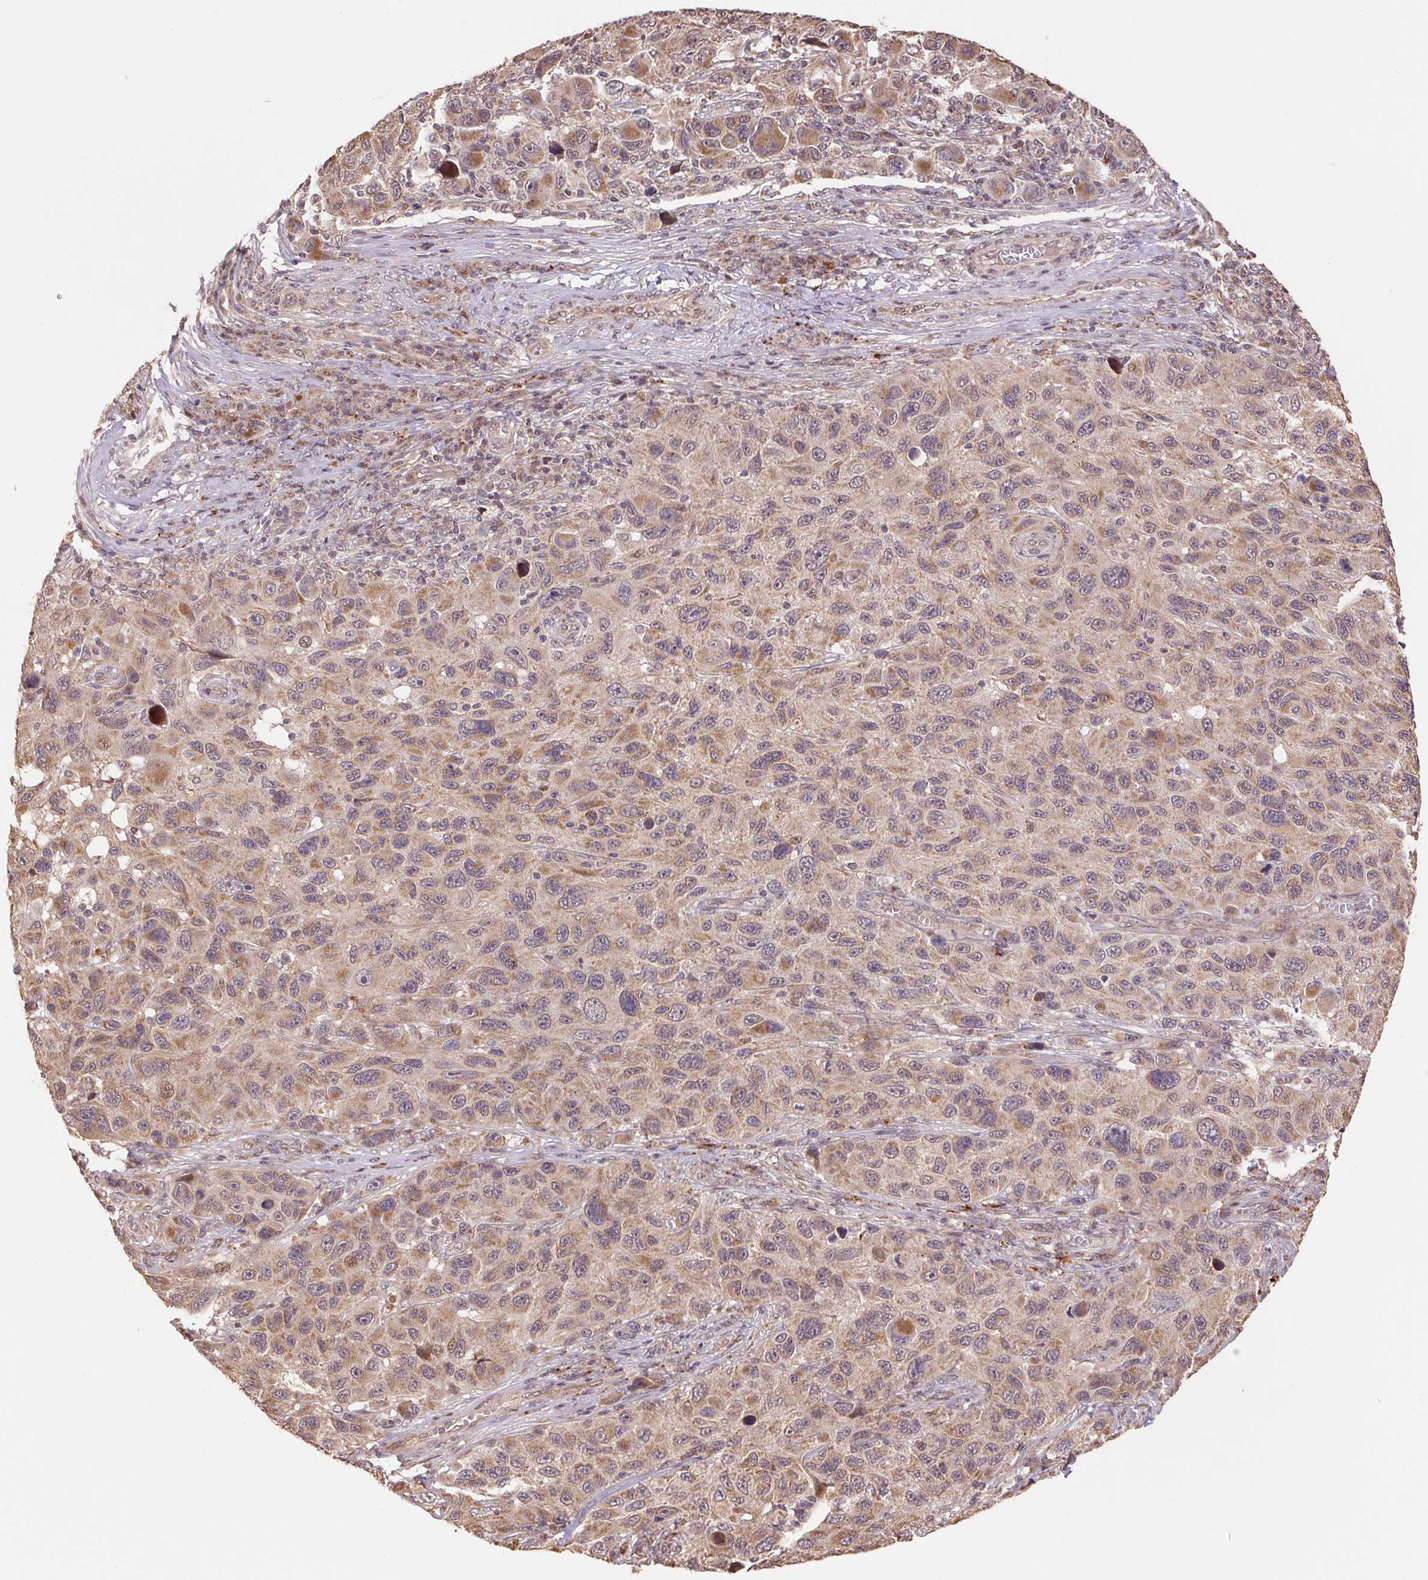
{"staining": {"intensity": "moderate", "quantity": ">75%", "location": "cytoplasmic/membranous"}, "tissue": "melanoma", "cell_type": "Tumor cells", "image_type": "cancer", "snomed": [{"axis": "morphology", "description": "Malignant melanoma, NOS"}, {"axis": "topography", "description": "Skin"}], "caption": "Protein staining shows moderate cytoplasmic/membranous positivity in about >75% of tumor cells in malignant melanoma. (DAB (3,3'-diaminobenzidine) IHC with brightfield microscopy, high magnification).", "gene": "PDHA1", "patient": {"sex": "male", "age": 53}}